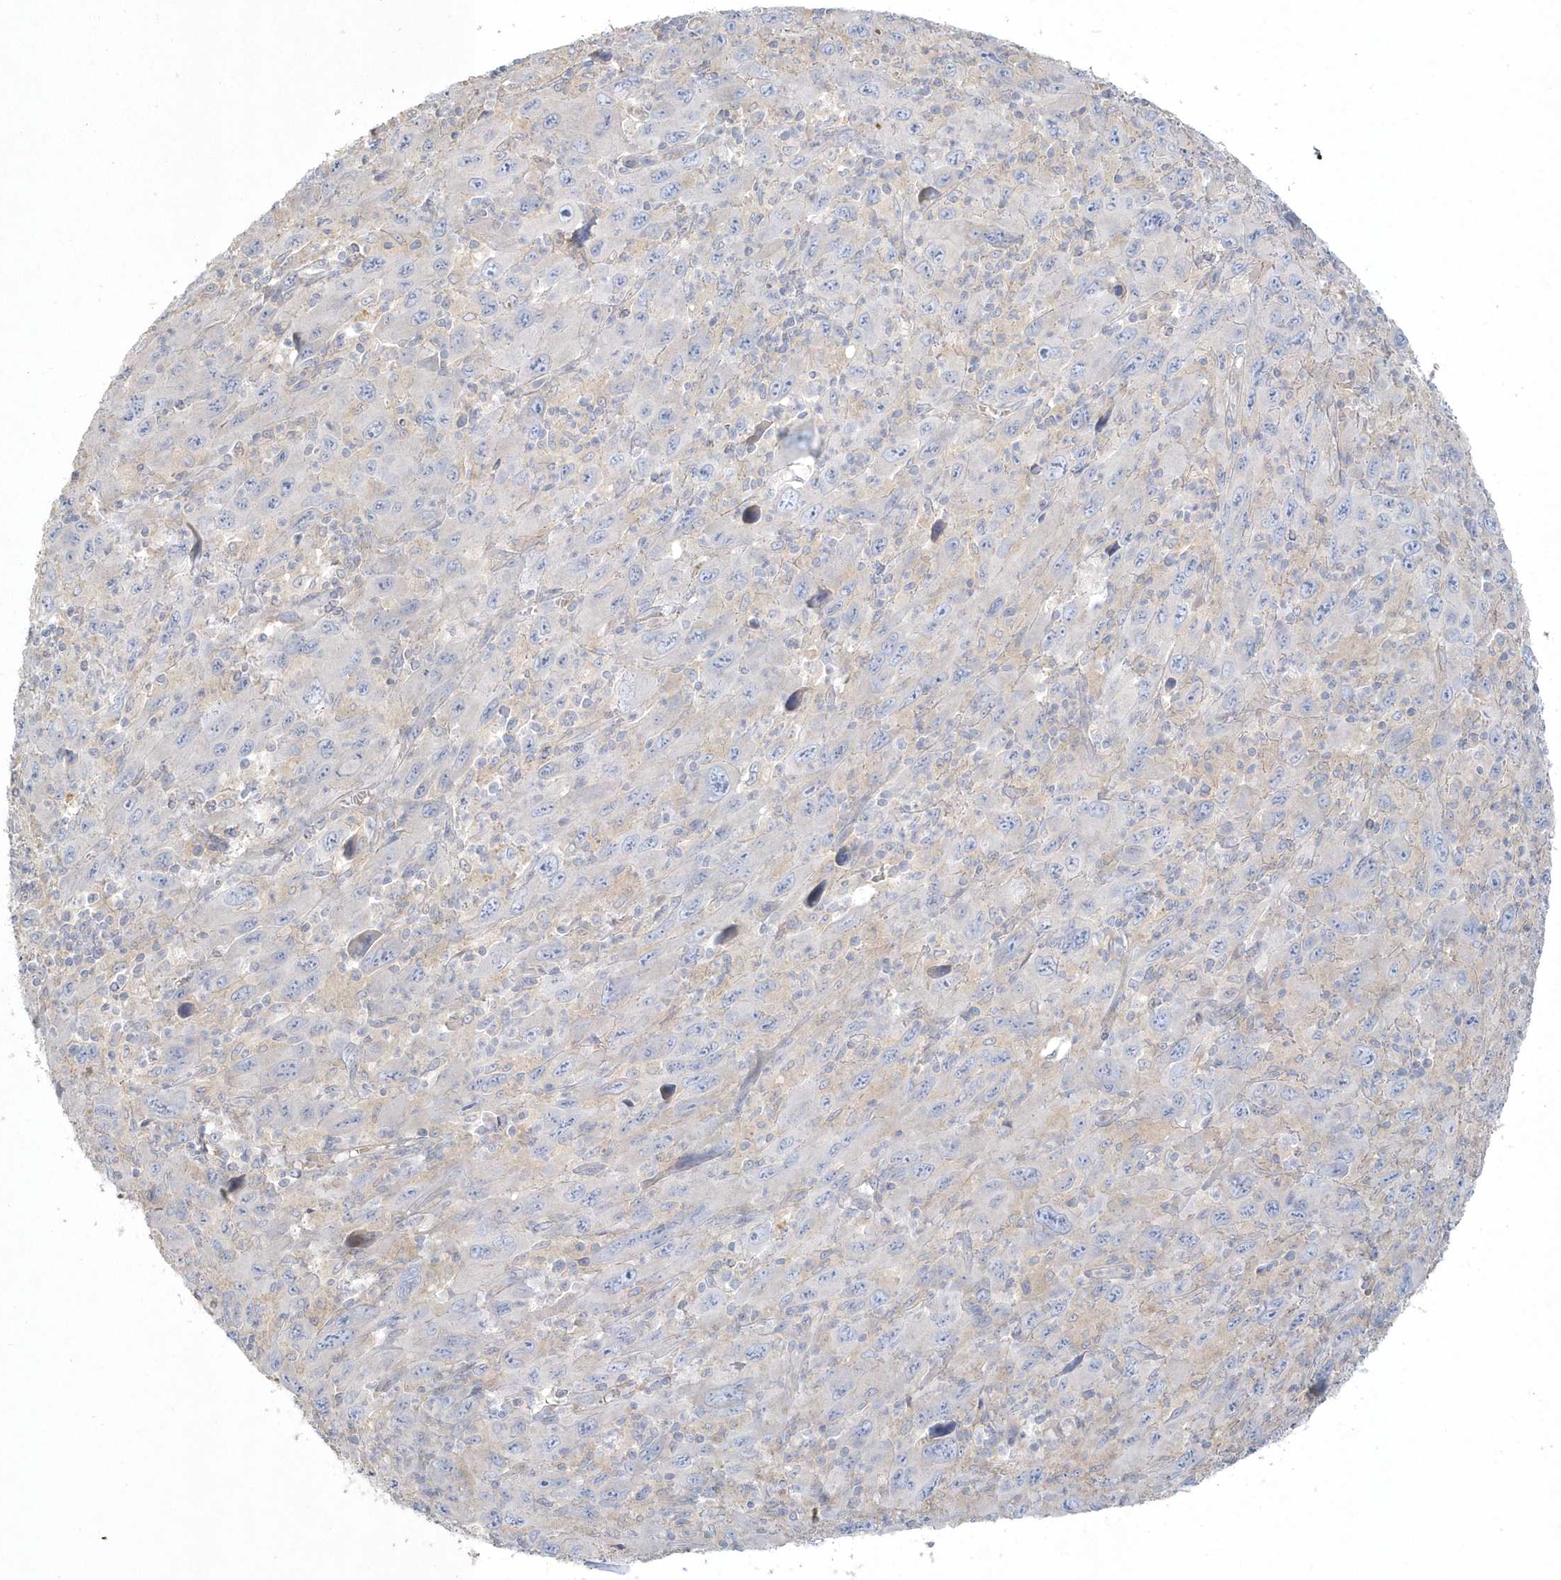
{"staining": {"intensity": "weak", "quantity": "<25%", "location": "cytoplasmic/membranous"}, "tissue": "melanoma", "cell_type": "Tumor cells", "image_type": "cancer", "snomed": [{"axis": "morphology", "description": "Malignant melanoma, Metastatic site"}, {"axis": "topography", "description": "Skin"}], "caption": "The IHC histopathology image has no significant staining in tumor cells of melanoma tissue. (Brightfield microscopy of DAB (3,3'-diaminobenzidine) immunohistochemistry at high magnification).", "gene": "BLTP3A", "patient": {"sex": "female", "age": 56}}